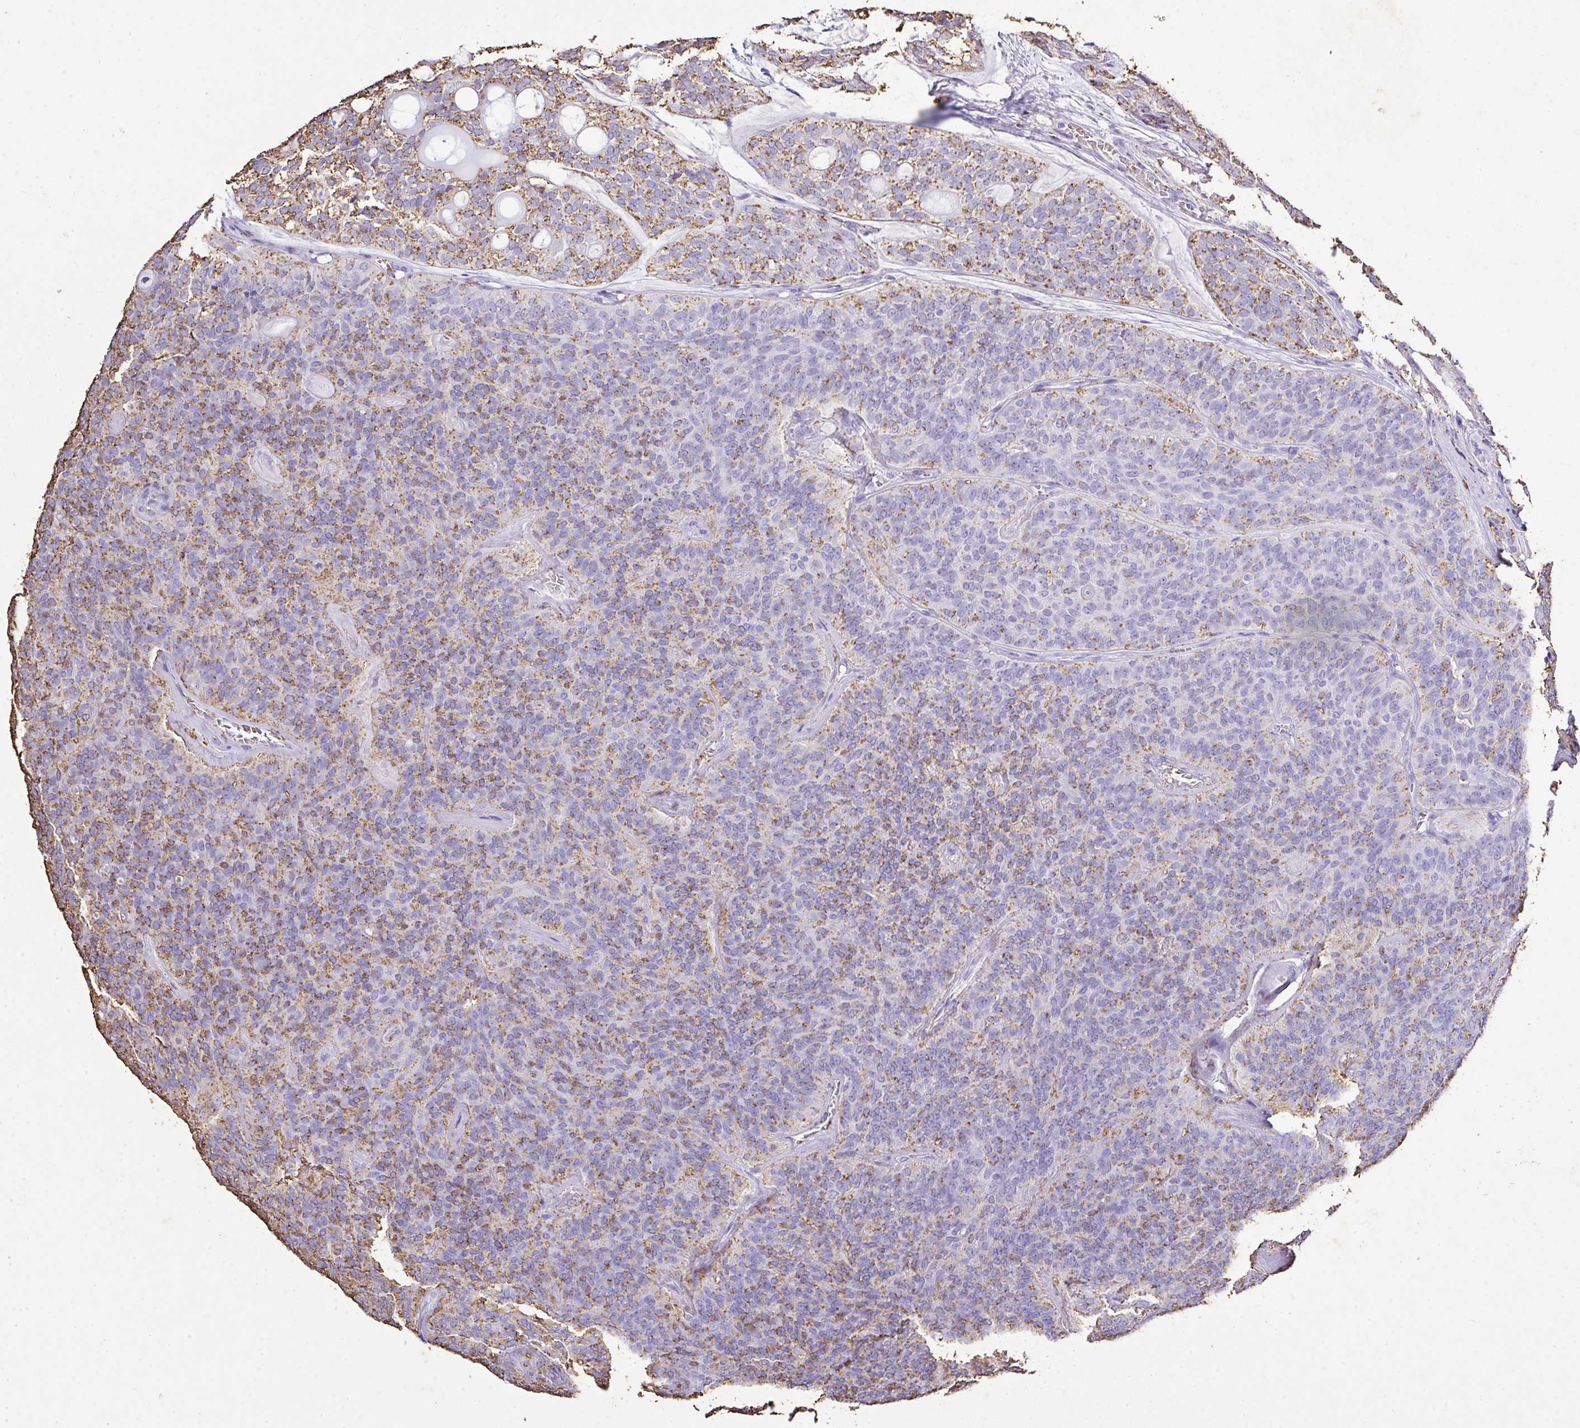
{"staining": {"intensity": "moderate", "quantity": "25%-75%", "location": "cytoplasmic/membranous"}, "tissue": "head and neck cancer", "cell_type": "Tumor cells", "image_type": "cancer", "snomed": [{"axis": "morphology", "description": "Adenocarcinoma, NOS"}, {"axis": "topography", "description": "Head-Neck"}], "caption": "DAB (3,3'-diaminobenzidine) immunohistochemical staining of head and neck adenocarcinoma displays moderate cytoplasmic/membranous protein expression in approximately 25%-75% of tumor cells.", "gene": "KCNJ11", "patient": {"sex": "male", "age": 66}}